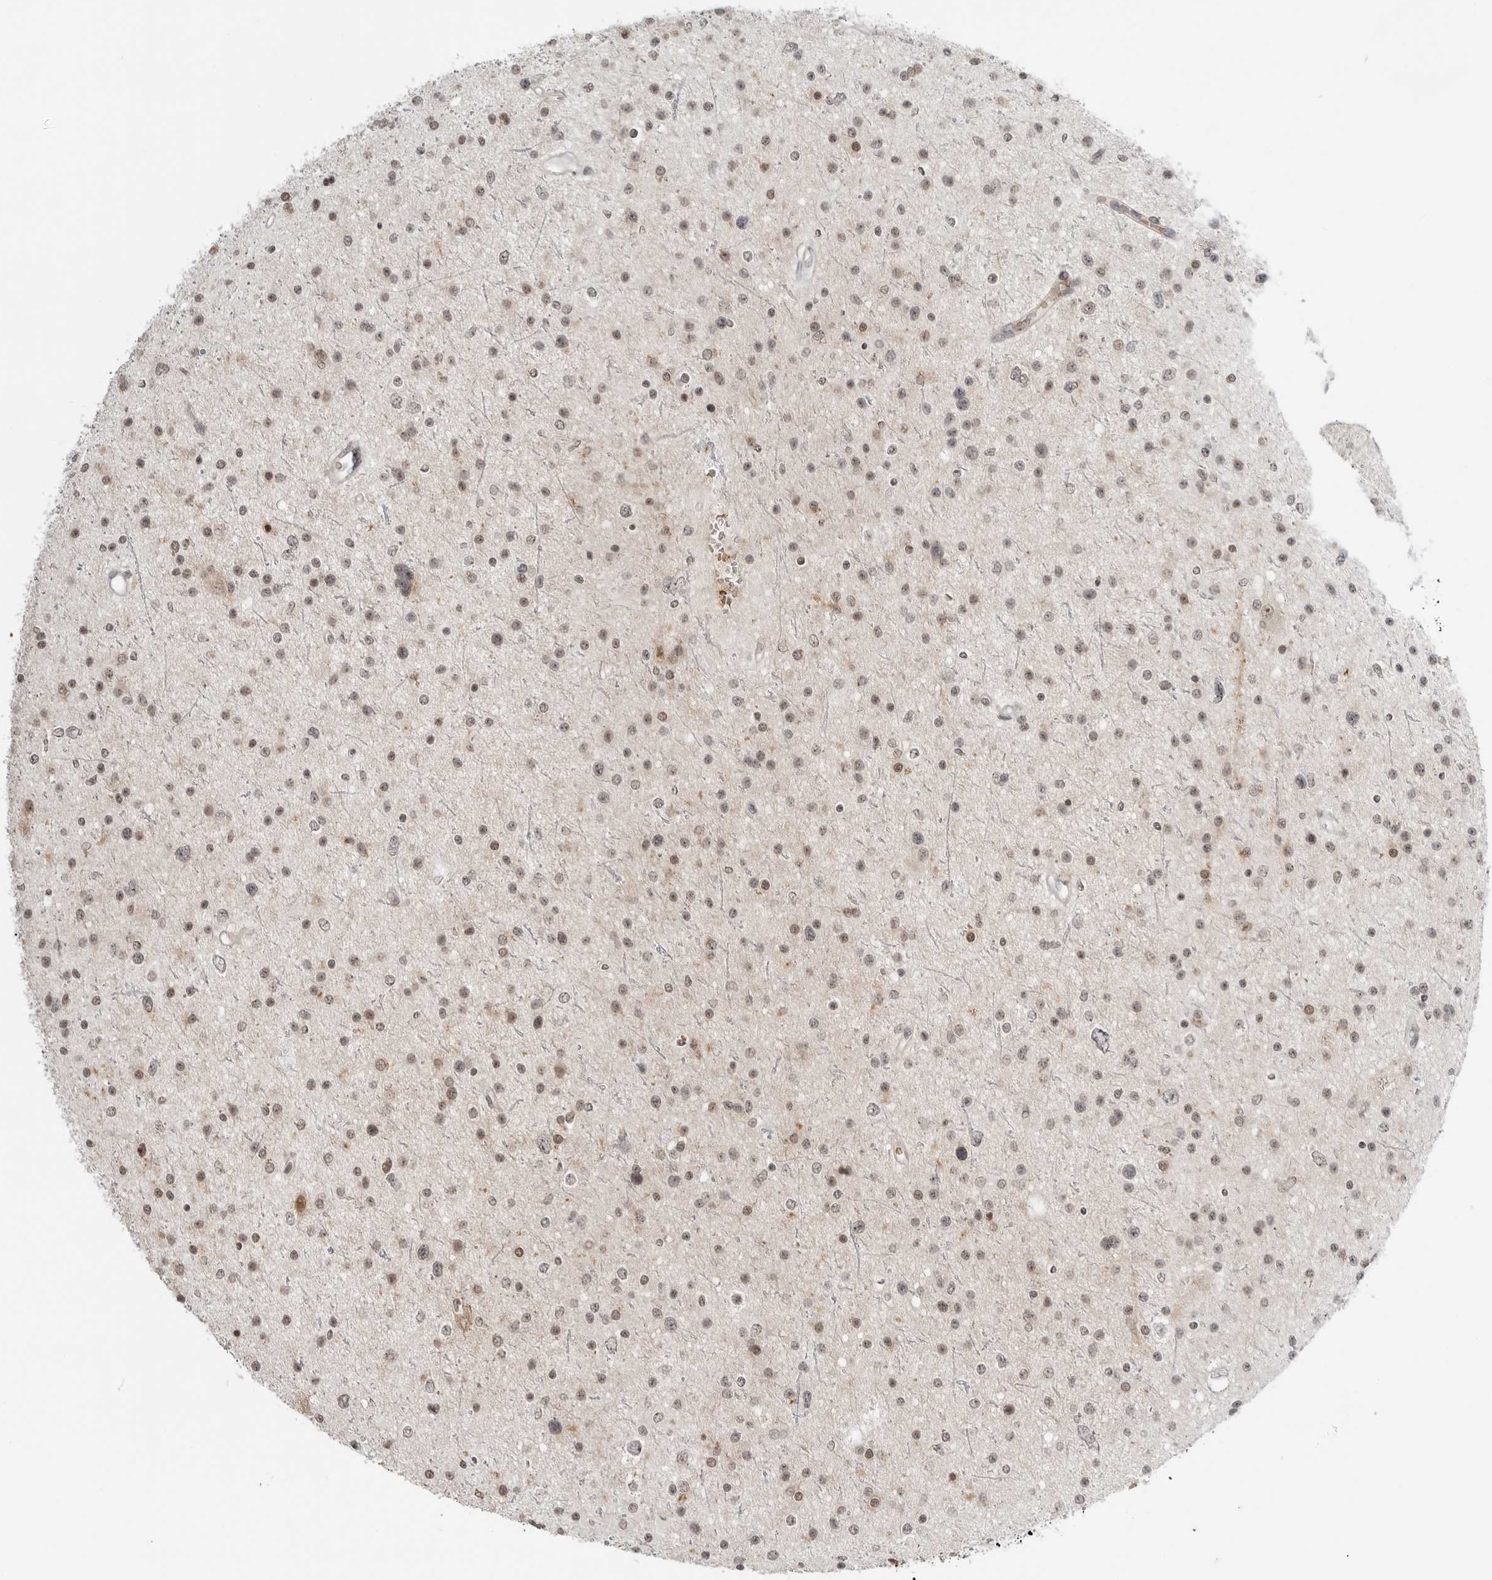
{"staining": {"intensity": "weak", "quantity": ">75%", "location": "nuclear"}, "tissue": "glioma", "cell_type": "Tumor cells", "image_type": "cancer", "snomed": [{"axis": "morphology", "description": "Glioma, malignant, Low grade"}, {"axis": "topography", "description": "Brain"}], "caption": "Immunohistochemistry (IHC) image of low-grade glioma (malignant) stained for a protein (brown), which displays low levels of weak nuclear staining in approximately >75% of tumor cells.", "gene": "SUGCT", "patient": {"sex": "female", "age": 37}}